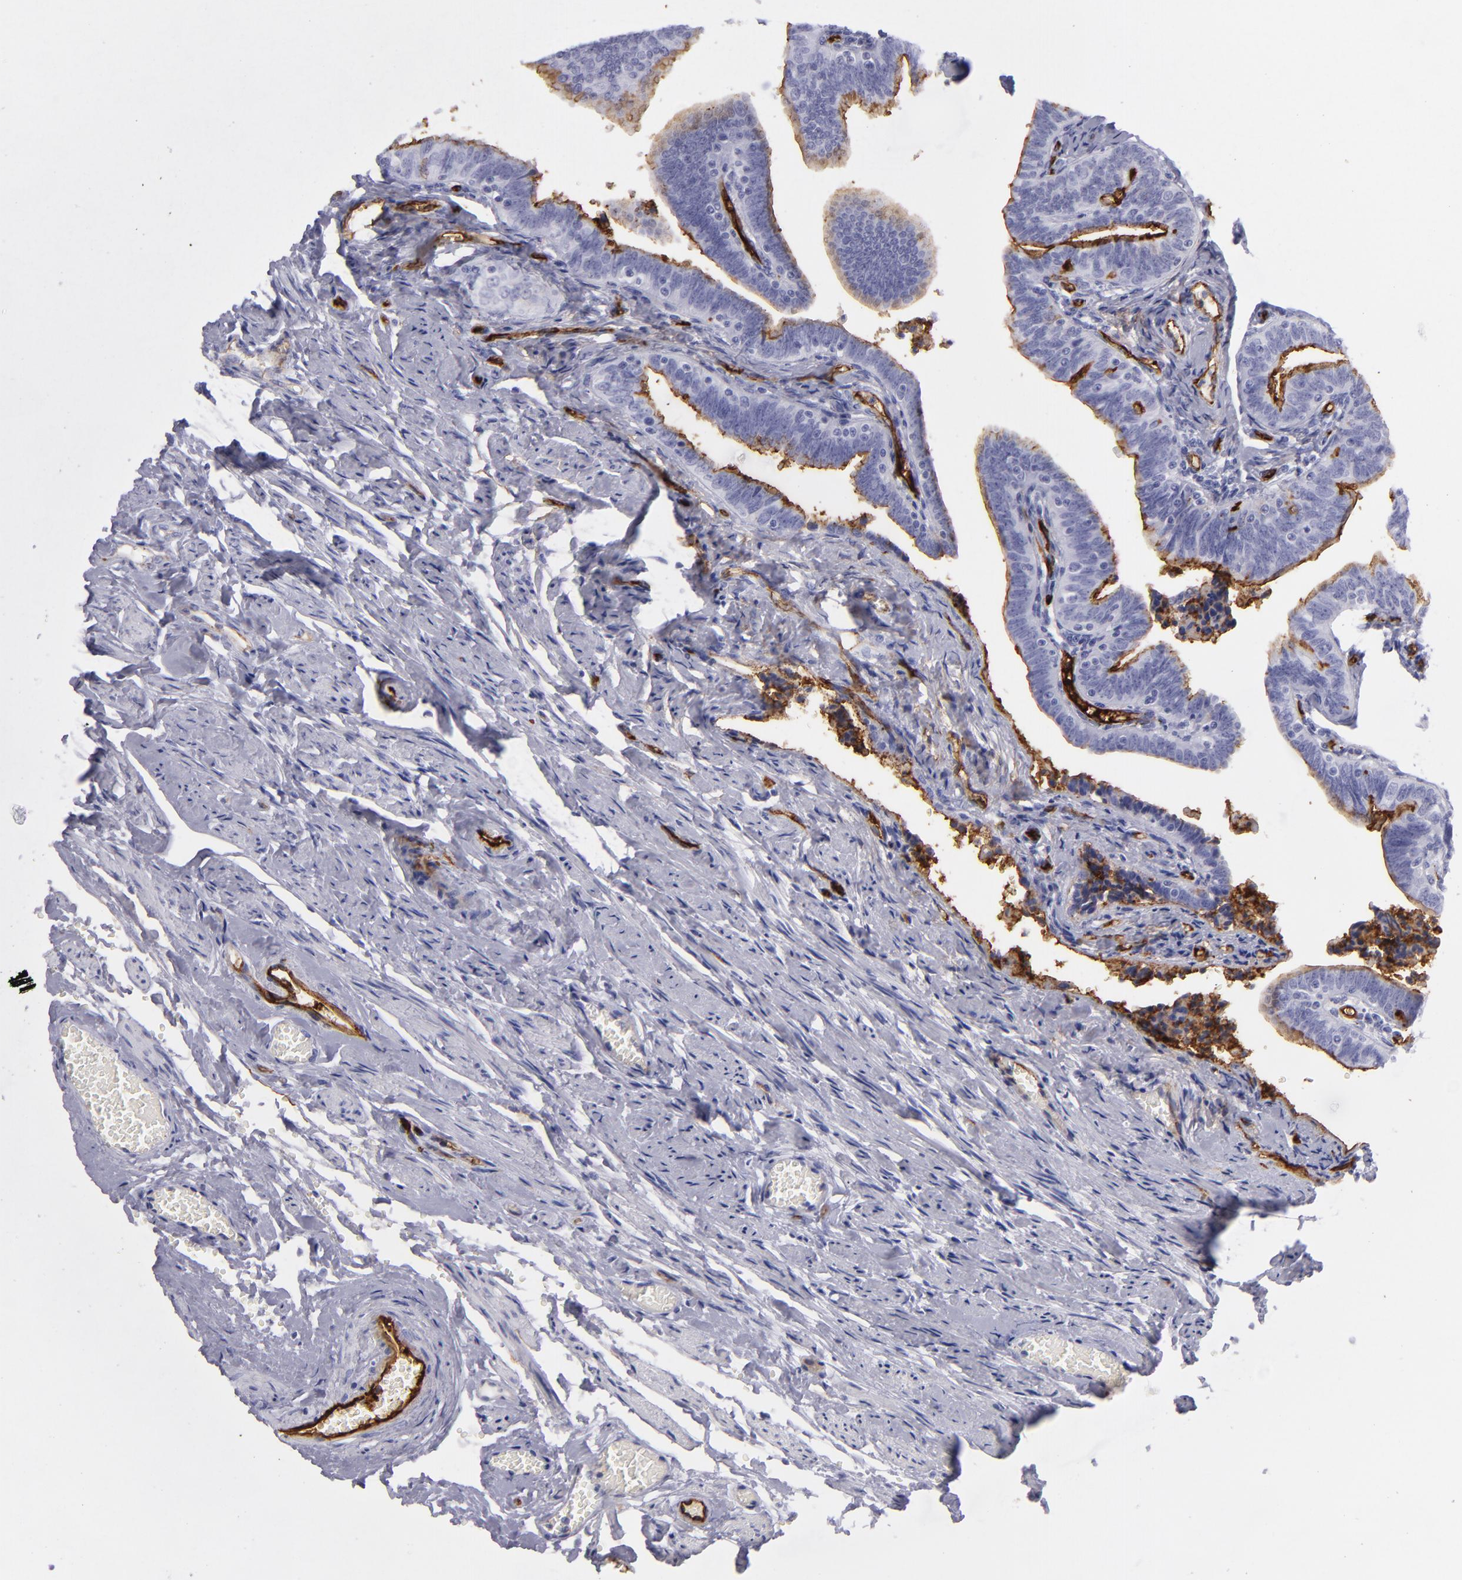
{"staining": {"intensity": "strong", "quantity": ">75%", "location": "cytoplasmic/membranous"}, "tissue": "fallopian tube", "cell_type": "Glandular cells", "image_type": "normal", "snomed": [{"axis": "morphology", "description": "Normal tissue, NOS"}, {"axis": "topography", "description": "Fallopian tube"}, {"axis": "topography", "description": "Ovary"}], "caption": "IHC micrograph of unremarkable human fallopian tube stained for a protein (brown), which shows high levels of strong cytoplasmic/membranous staining in approximately >75% of glandular cells.", "gene": "ACE", "patient": {"sex": "female", "age": 69}}